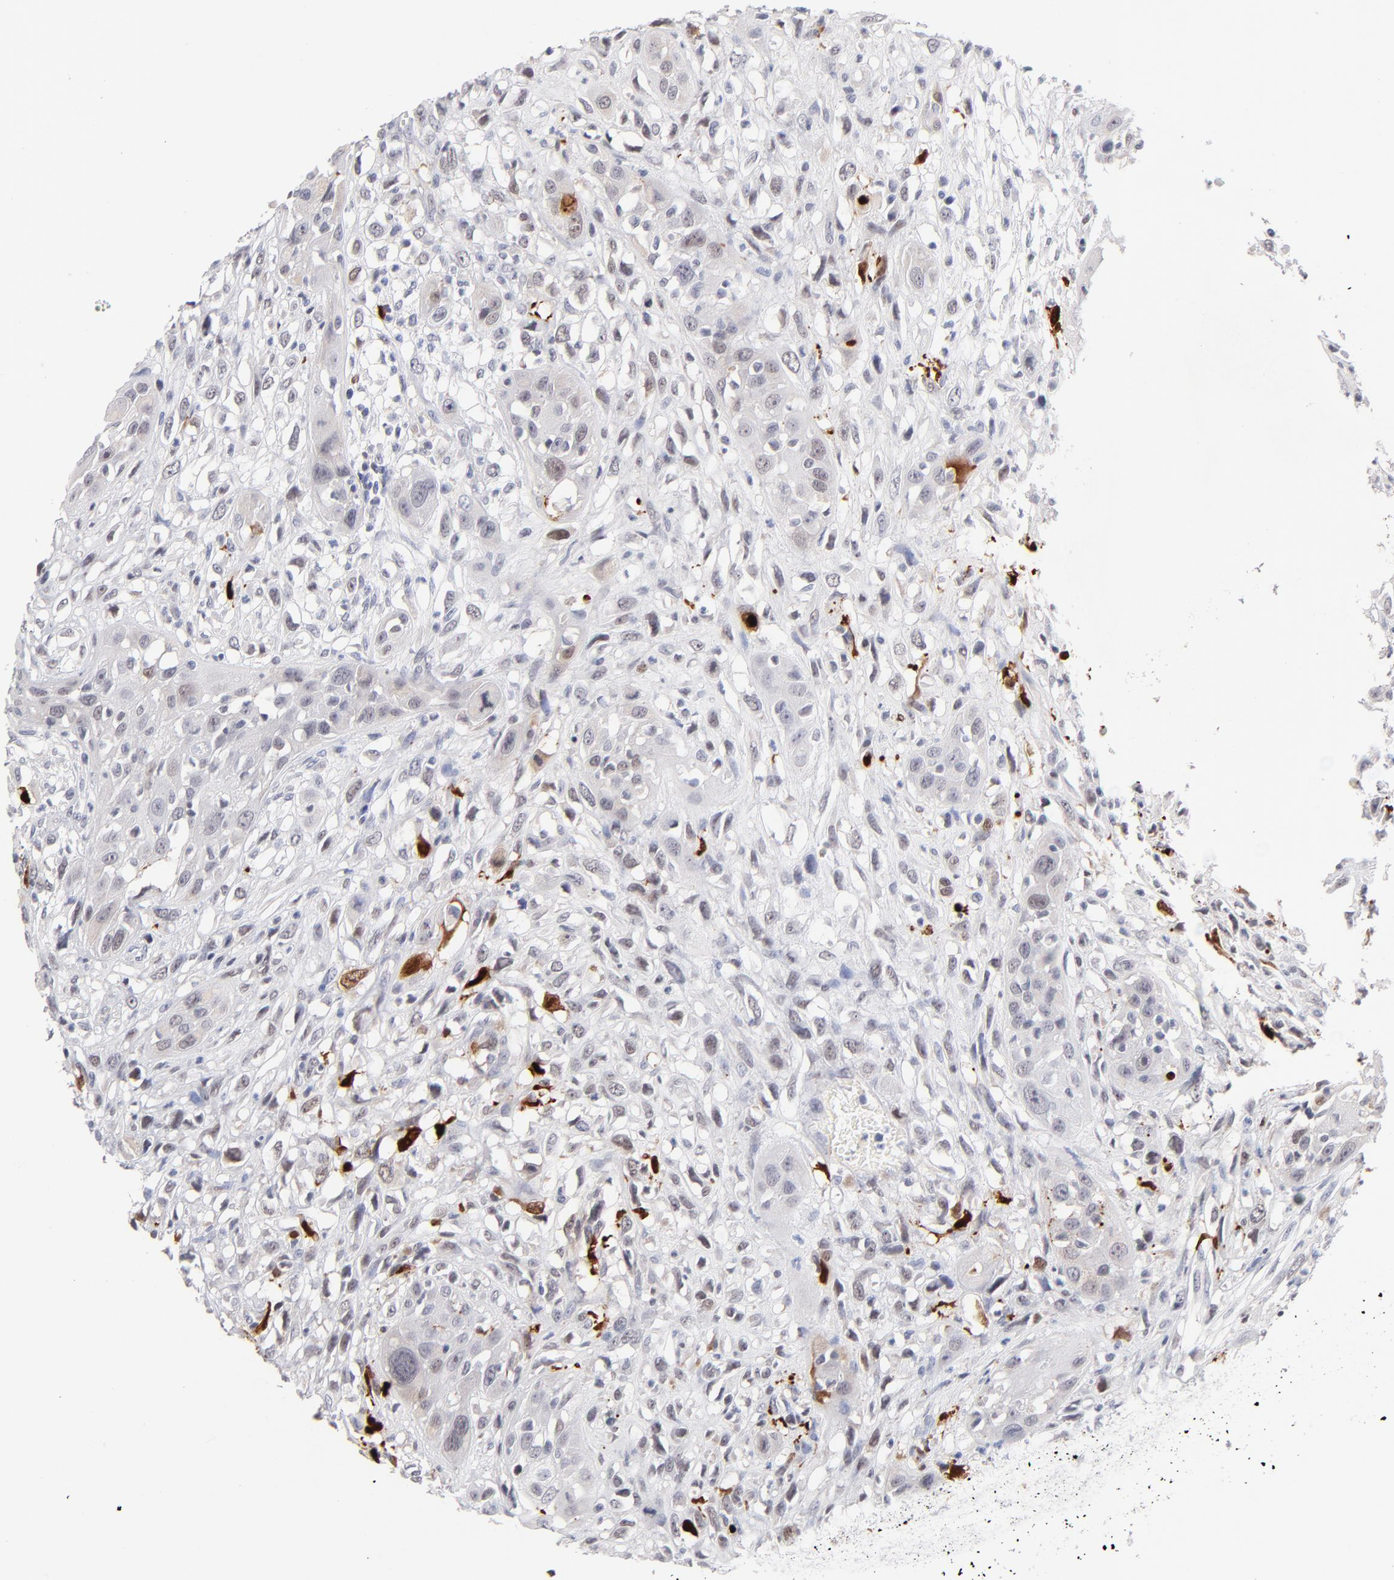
{"staining": {"intensity": "moderate", "quantity": "<25%", "location": "nuclear"}, "tissue": "head and neck cancer", "cell_type": "Tumor cells", "image_type": "cancer", "snomed": [{"axis": "morphology", "description": "Necrosis, NOS"}, {"axis": "morphology", "description": "Neoplasm, malignant, NOS"}, {"axis": "topography", "description": "Salivary gland"}, {"axis": "topography", "description": "Head-Neck"}], "caption": "Protein staining of malignant neoplasm (head and neck) tissue exhibits moderate nuclear positivity in about <25% of tumor cells.", "gene": "PARP1", "patient": {"sex": "male", "age": 43}}